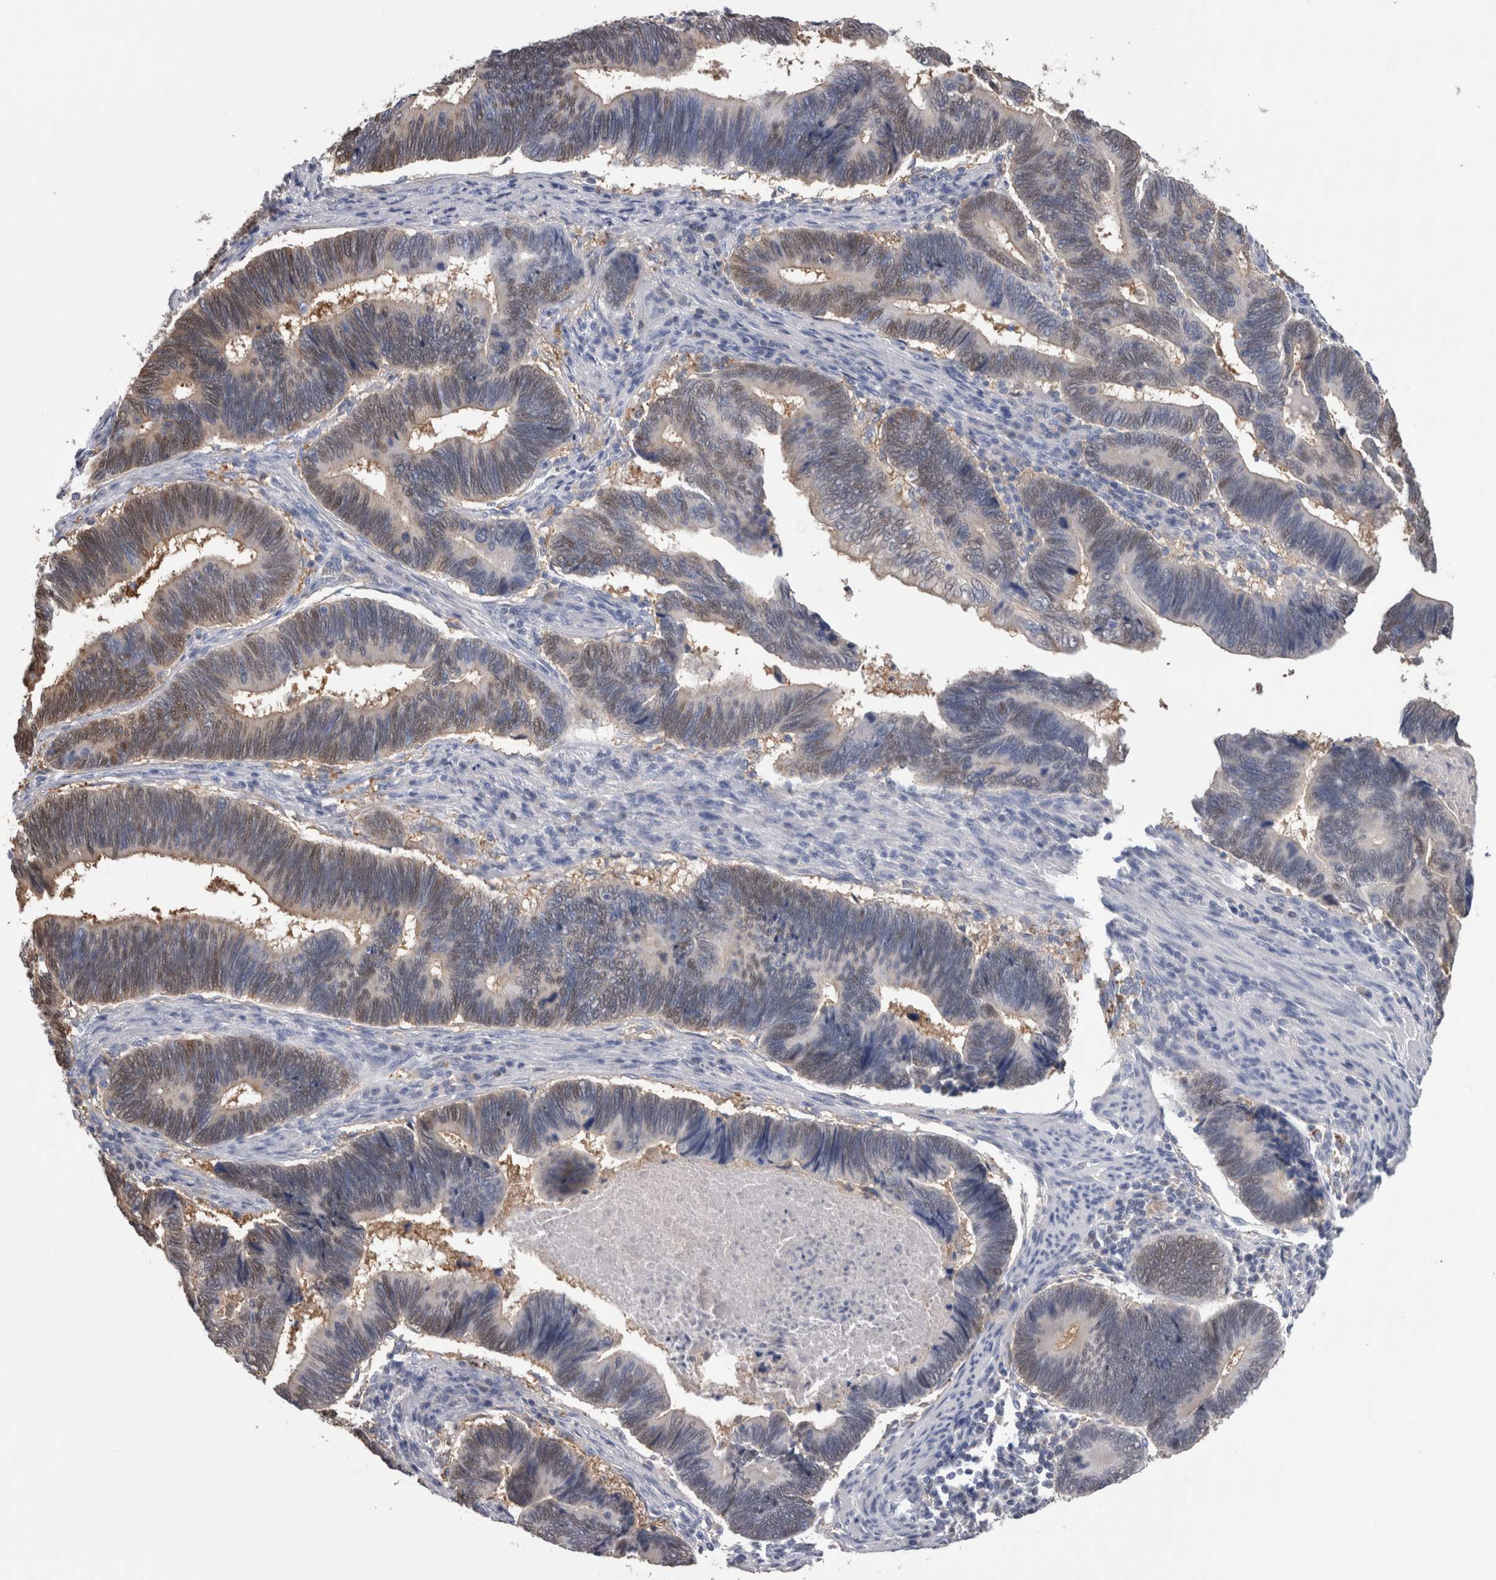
{"staining": {"intensity": "weak", "quantity": "25%-75%", "location": "nuclear"}, "tissue": "pancreatic cancer", "cell_type": "Tumor cells", "image_type": "cancer", "snomed": [{"axis": "morphology", "description": "Adenocarcinoma, NOS"}, {"axis": "topography", "description": "Pancreas"}], "caption": "This is an image of immunohistochemistry (IHC) staining of pancreatic cancer, which shows weak staining in the nuclear of tumor cells.", "gene": "CA8", "patient": {"sex": "female", "age": 70}}